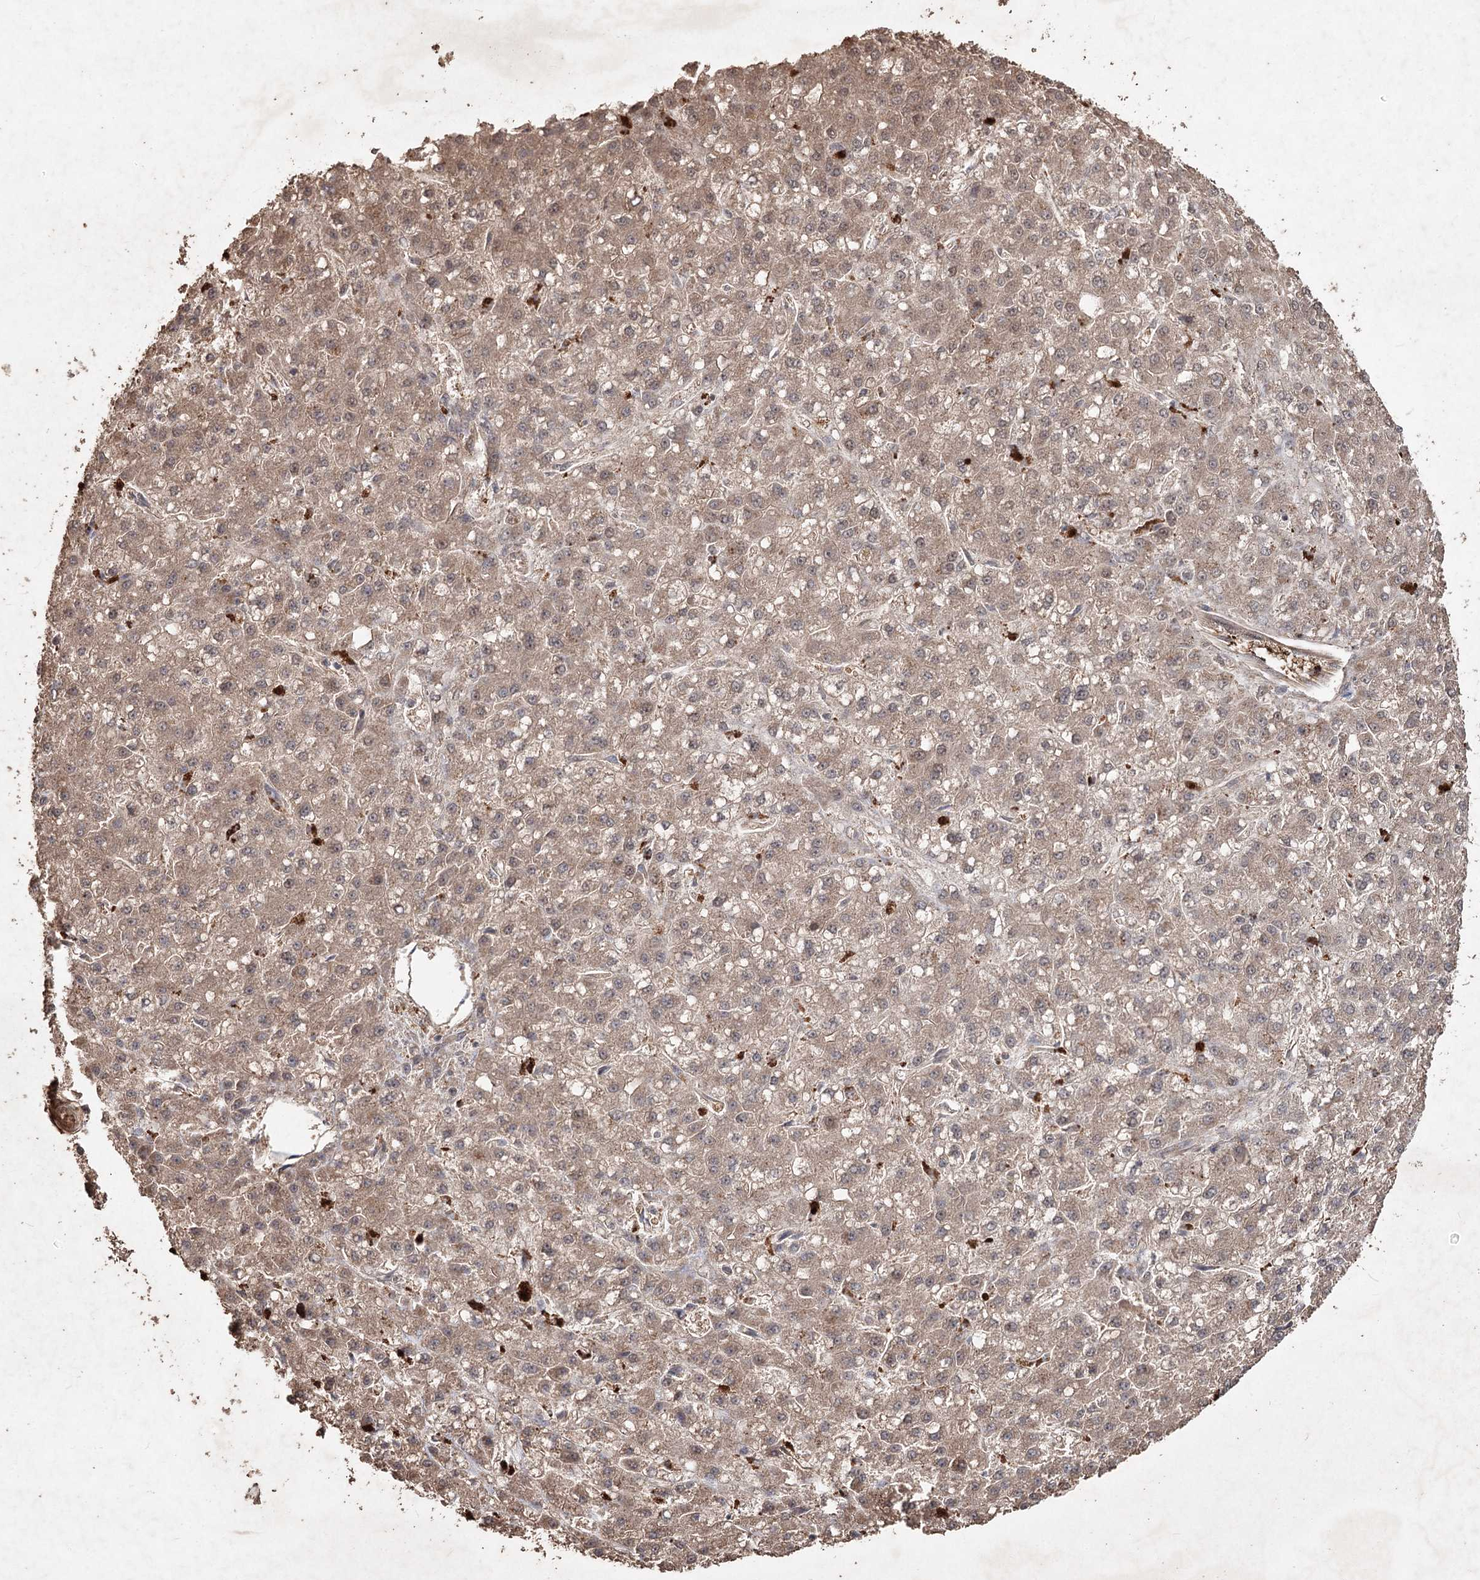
{"staining": {"intensity": "weak", "quantity": "25%-75%", "location": "cytoplasmic/membranous"}, "tissue": "liver cancer", "cell_type": "Tumor cells", "image_type": "cancer", "snomed": [{"axis": "morphology", "description": "Carcinoma, Hepatocellular, NOS"}, {"axis": "topography", "description": "Liver"}], "caption": "Immunohistochemical staining of hepatocellular carcinoma (liver) exhibits low levels of weak cytoplasmic/membranous positivity in about 25%-75% of tumor cells.", "gene": "FBXO7", "patient": {"sex": "male", "age": 67}}